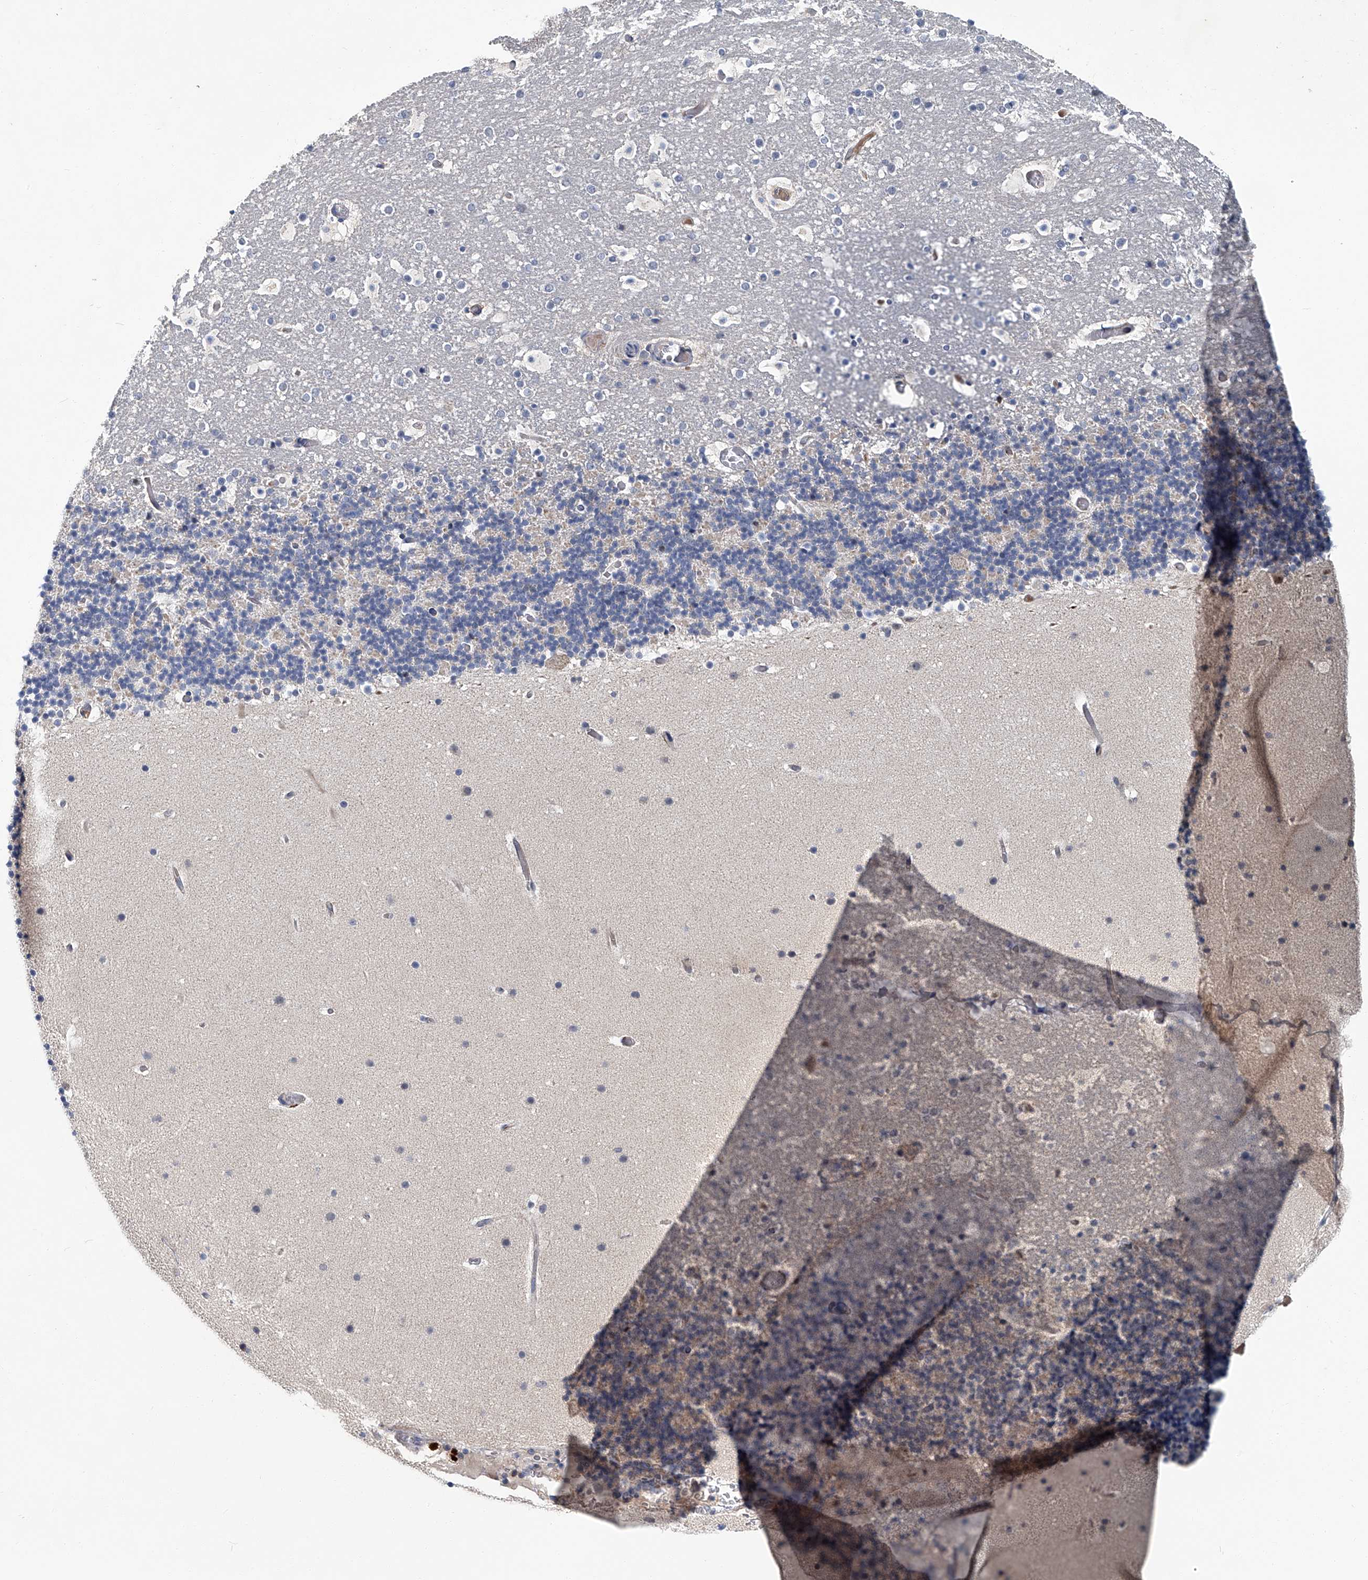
{"staining": {"intensity": "negative", "quantity": "none", "location": "none"}, "tissue": "cerebellum", "cell_type": "Cells in granular layer", "image_type": "normal", "snomed": [{"axis": "morphology", "description": "Normal tissue, NOS"}, {"axis": "topography", "description": "Cerebellum"}], "caption": "Micrograph shows no protein staining in cells in granular layer of benign cerebellum. (DAB IHC visualized using brightfield microscopy, high magnification).", "gene": "AKNAD1", "patient": {"sex": "male", "age": 57}}